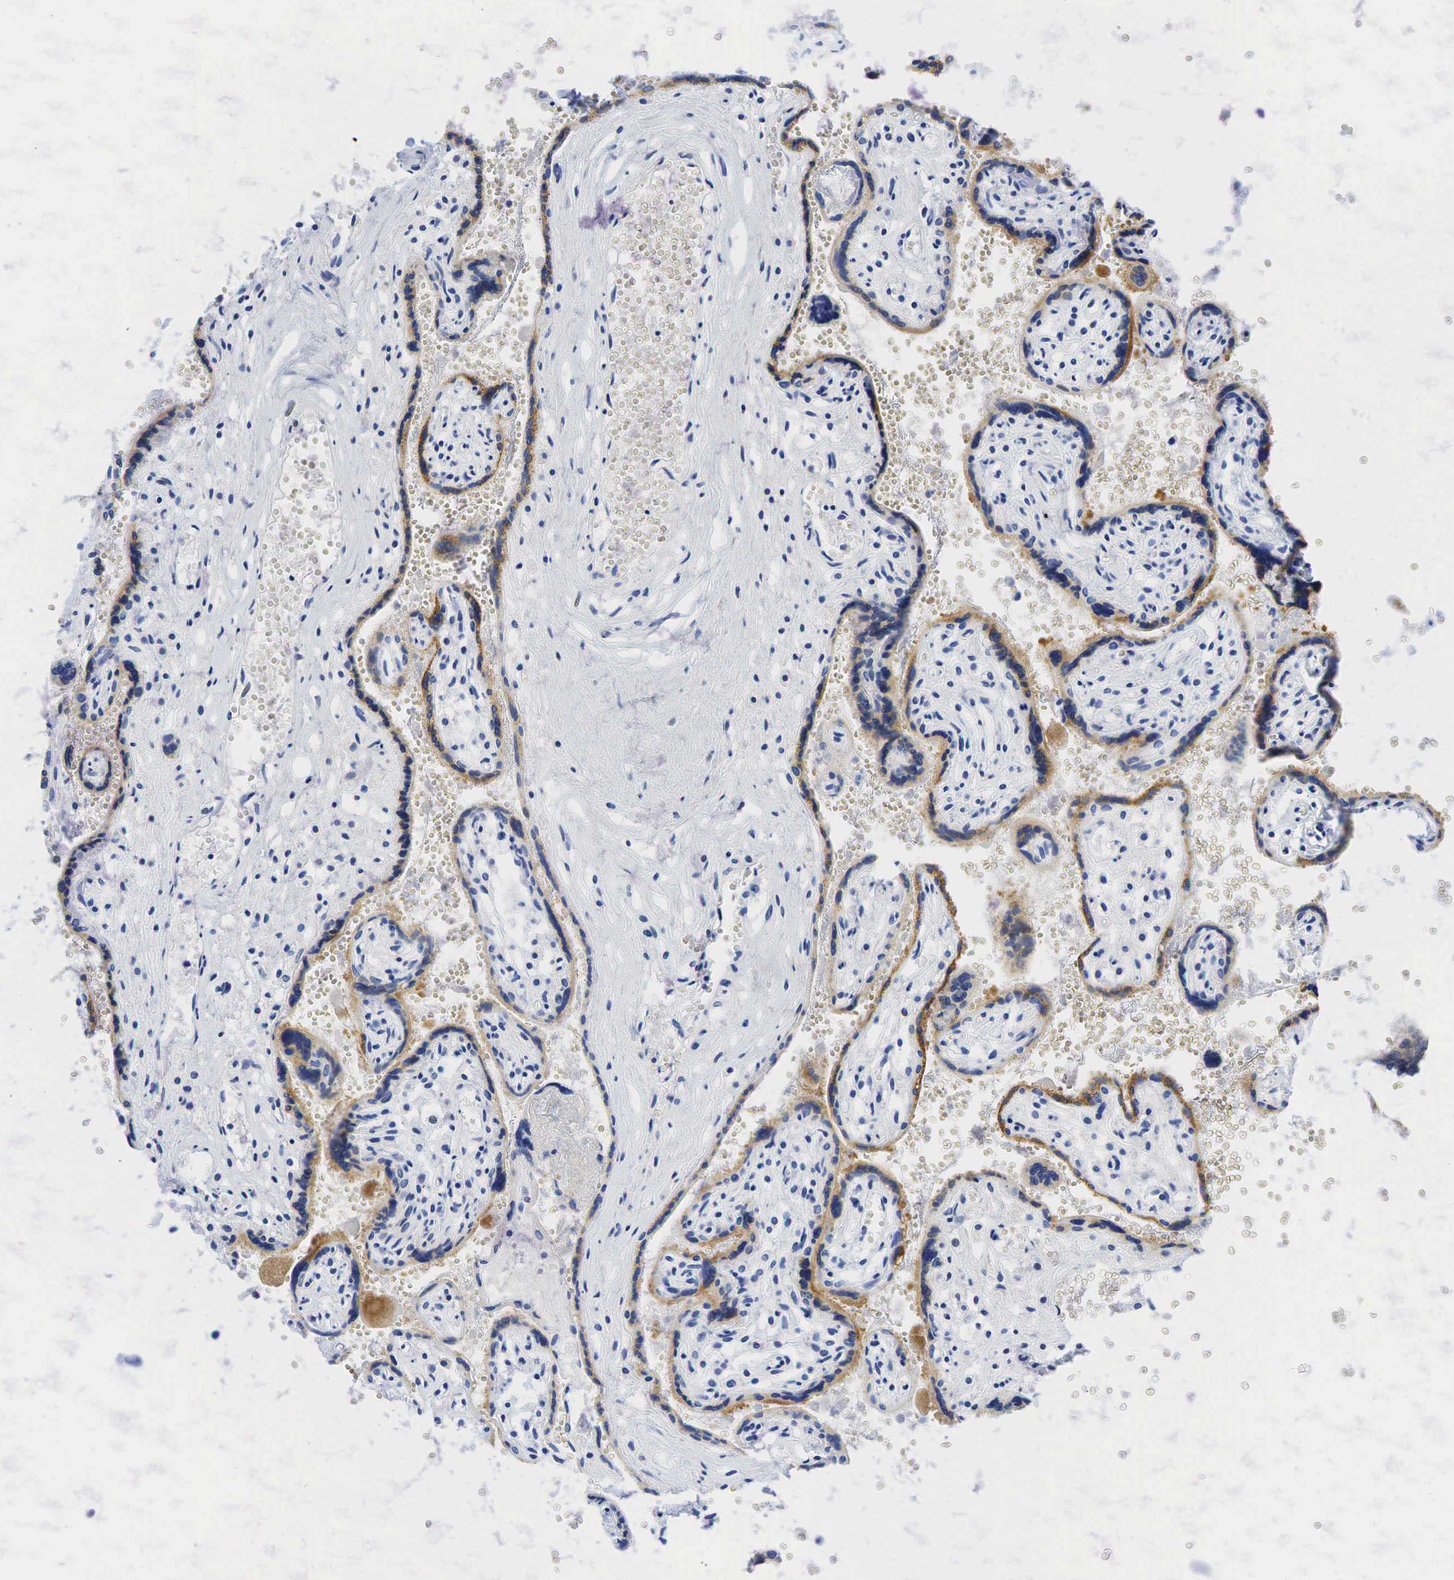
{"staining": {"intensity": "moderate", "quantity": "25%-75%", "location": "cytoplasmic/membranous"}, "tissue": "placenta", "cell_type": "Decidual cells", "image_type": "normal", "snomed": [{"axis": "morphology", "description": "Normal tissue, NOS"}, {"axis": "topography", "description": "Placenta"}], "caption": "Protein expression analysis of normal human placenta reveals moderate cytoplasmic/membranous positivity in about 25%-75% of decidual cells. Nuclei are stained in blue.", "gene": "INHA", "patient": {"sex": "female", "age": 40}}